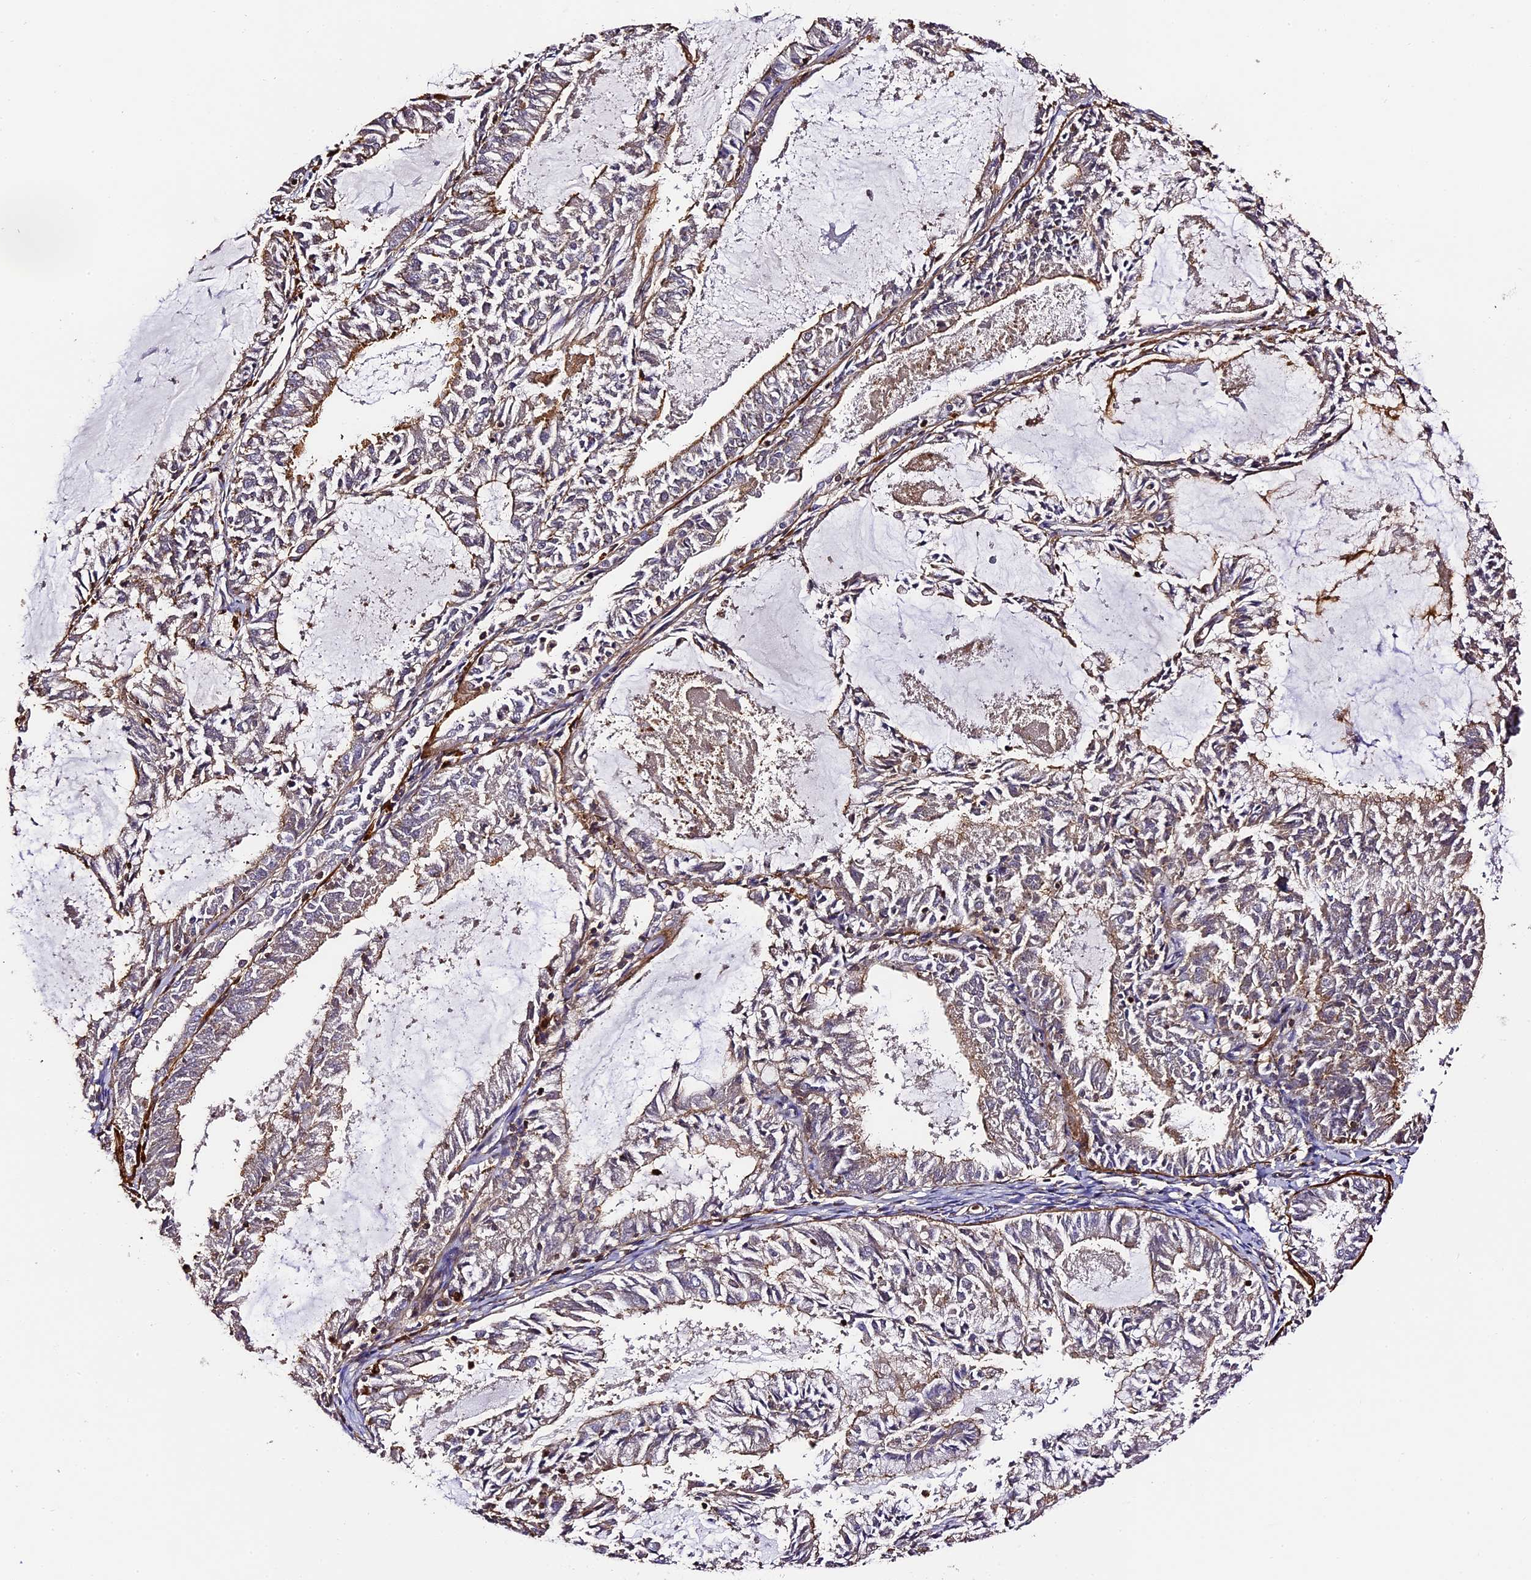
{"staining": {"intensity": "weak", "quantity": "25%-75%", "location": "cytoplasmic/membranous"}, "tissue": "endometrial cancer", "cell_type": "Tumor cells", "image_type": "cancer", "snomed": [{"axis": "morphology", "description": "Adenocarcinoma, NOS"}, {"axis": "topography", "description": "Endometrium"}], "caption": "There is low levels of weak cytoplasmic/membranous staining in tumor cells of endometrial cancer (adenocarcinoma), as demonstrated by immunohistochemical staining (brown color).", "gene": "RAPSN", "patient": {"sex": "female", "age": 57}}